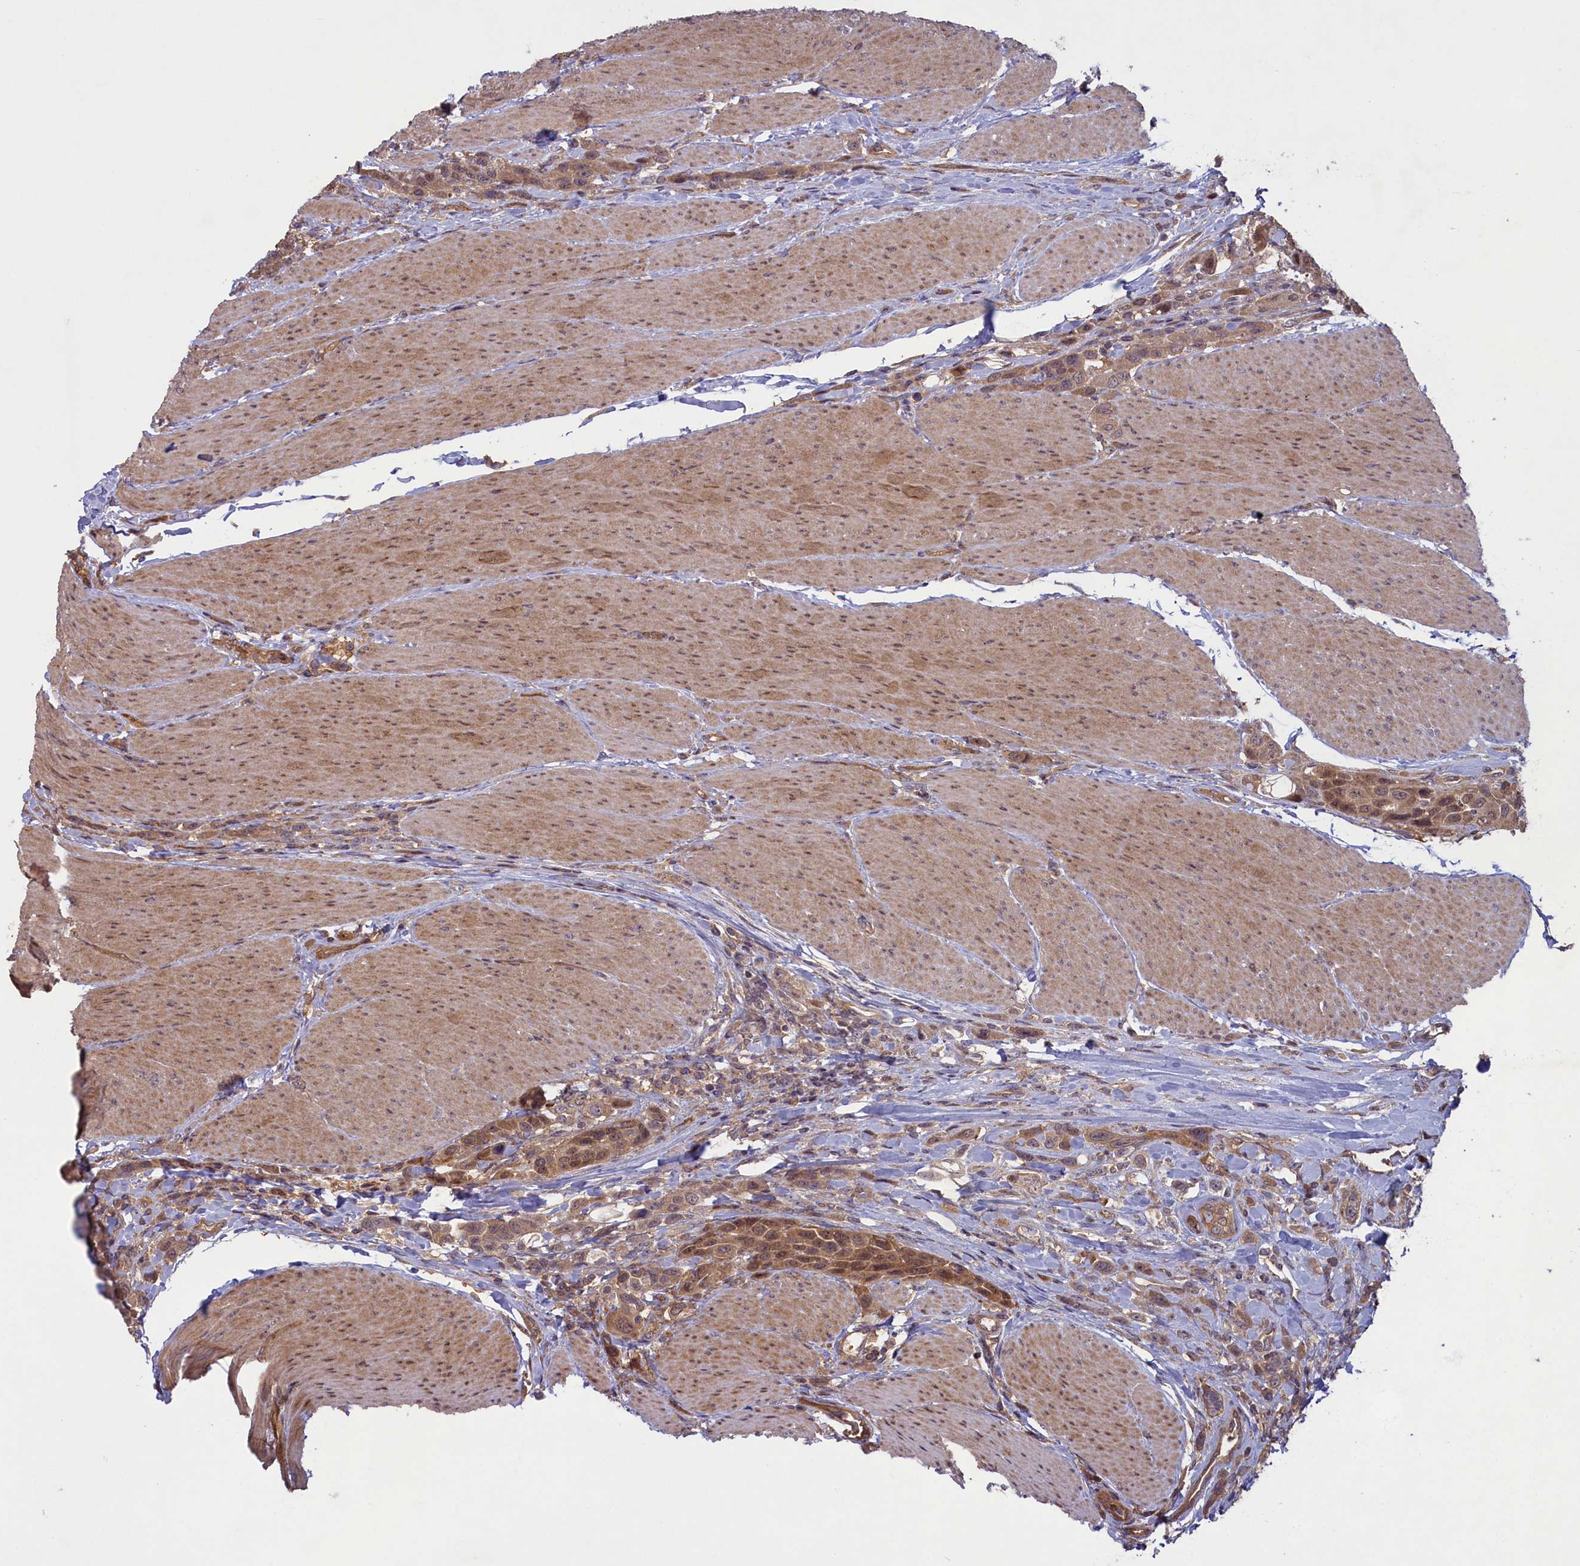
{"staining": {"intensity": "moderate", "quantity": ">75%", "location": "cytoplasmic/membranous,nuclear"}, "tissue": "urothelial cancer", "cell_type": "Tumor cells", "image_type": "cancer", "snomed": [{"axis": "morphology", "description": "Urothelial carcinoma, High grade"}, {"axis": "topography", "description": "Urinary bladder"}], "caption": "Approximately >75% of tumor cells in urothelial cancer demonstrate moderate cytoplasmic/membranous and nuclear protein expression as visualized by brown immunohistochemical staining.", "gene": "CIAO2B", "patient": {"sex": "male", "age": 50}}